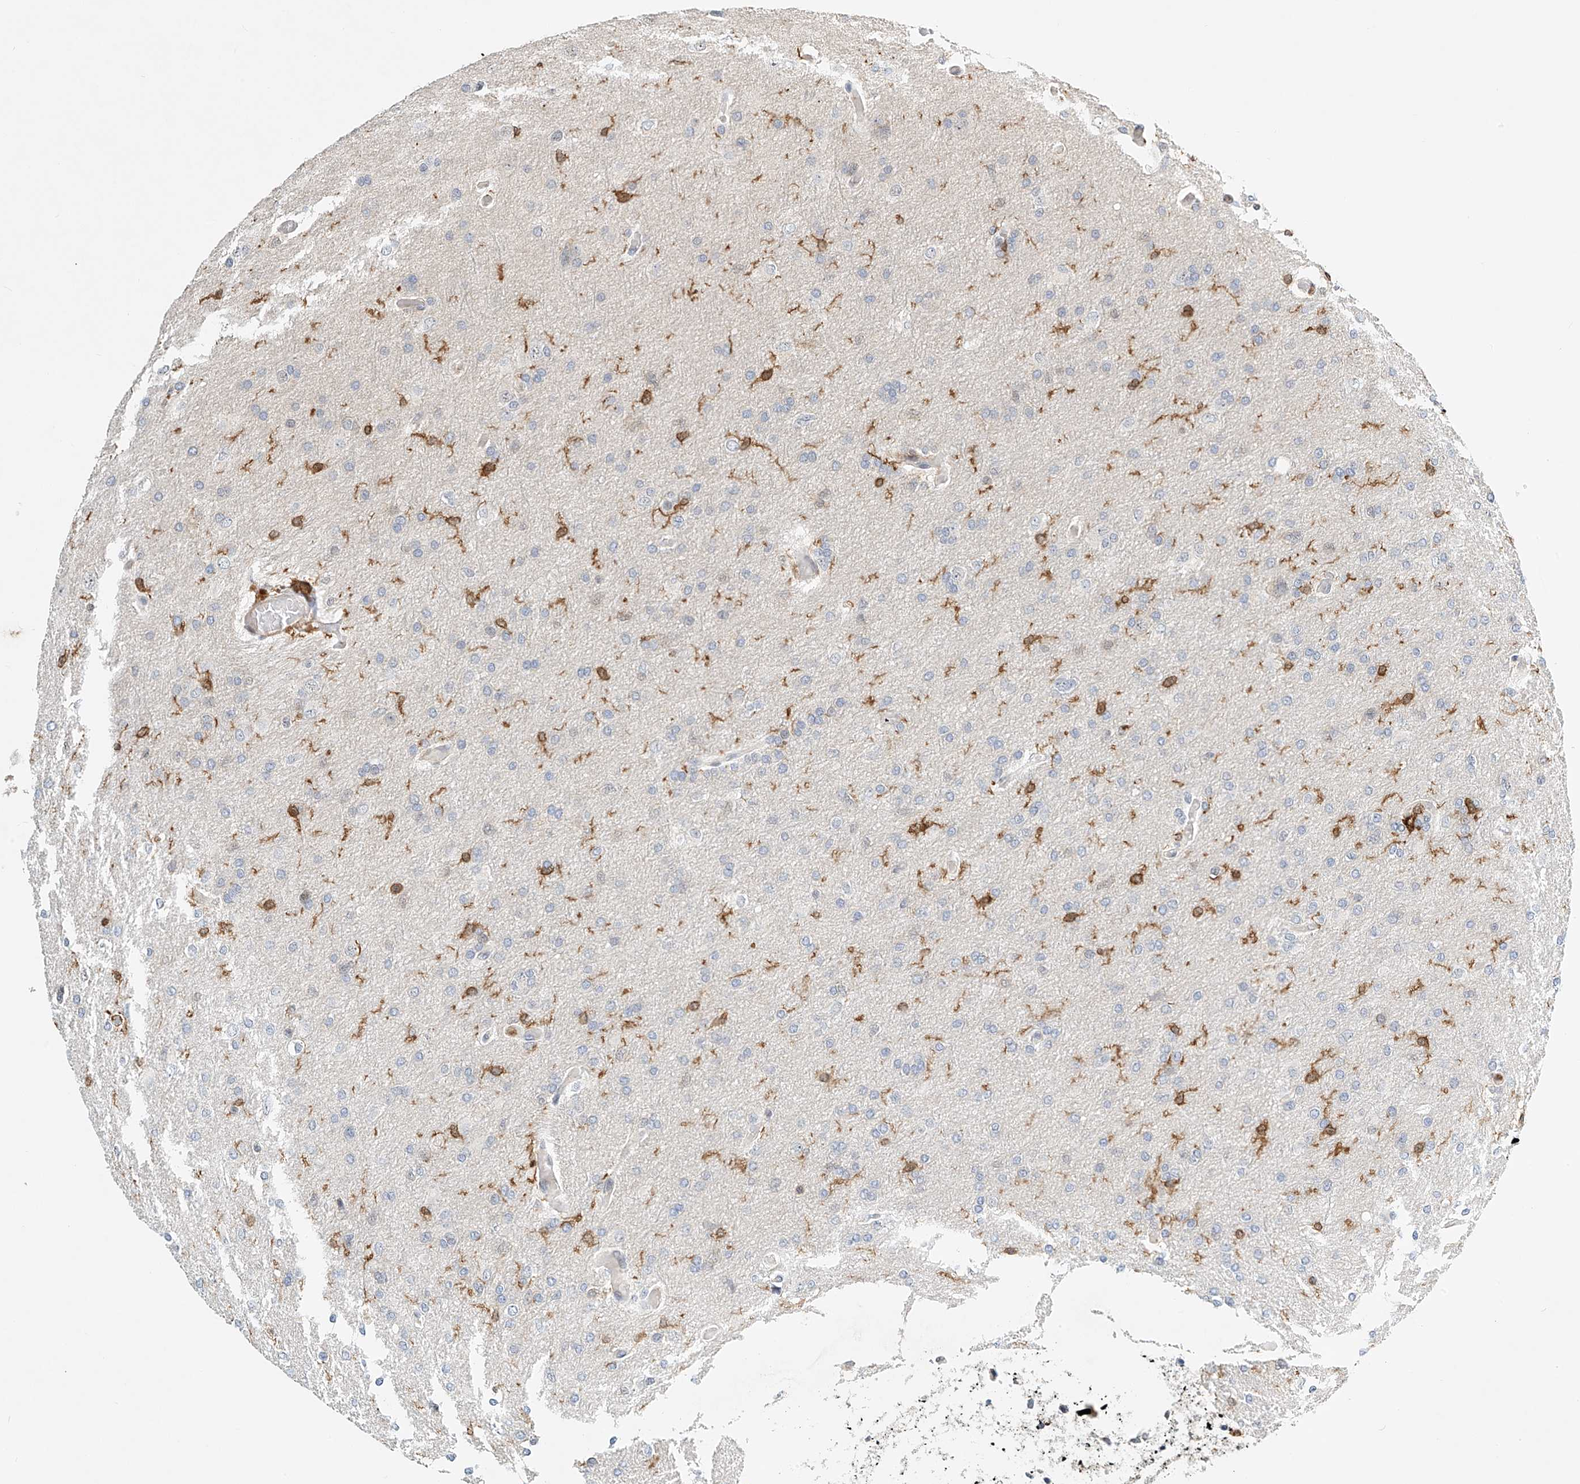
{"staining": {"intensity": "negative", "quantity": "none", "location": "none"}, "tissue": "glioma", "cell_type": "Tumor cells", "image_type": "cancer", "snomed": [{"axis": "morphology", "description": "Glioma, malignant, High grade"}, {"axis": "topography", "description": "Cerebral cortex"}], "caption": "DAB (3,3'-diaminobenzidine) immunohistochemical staining of glioma shows no significant staining in tumor cells.", "gene": "MICAL1", "patient": {"sex": "female", "age": 36}}